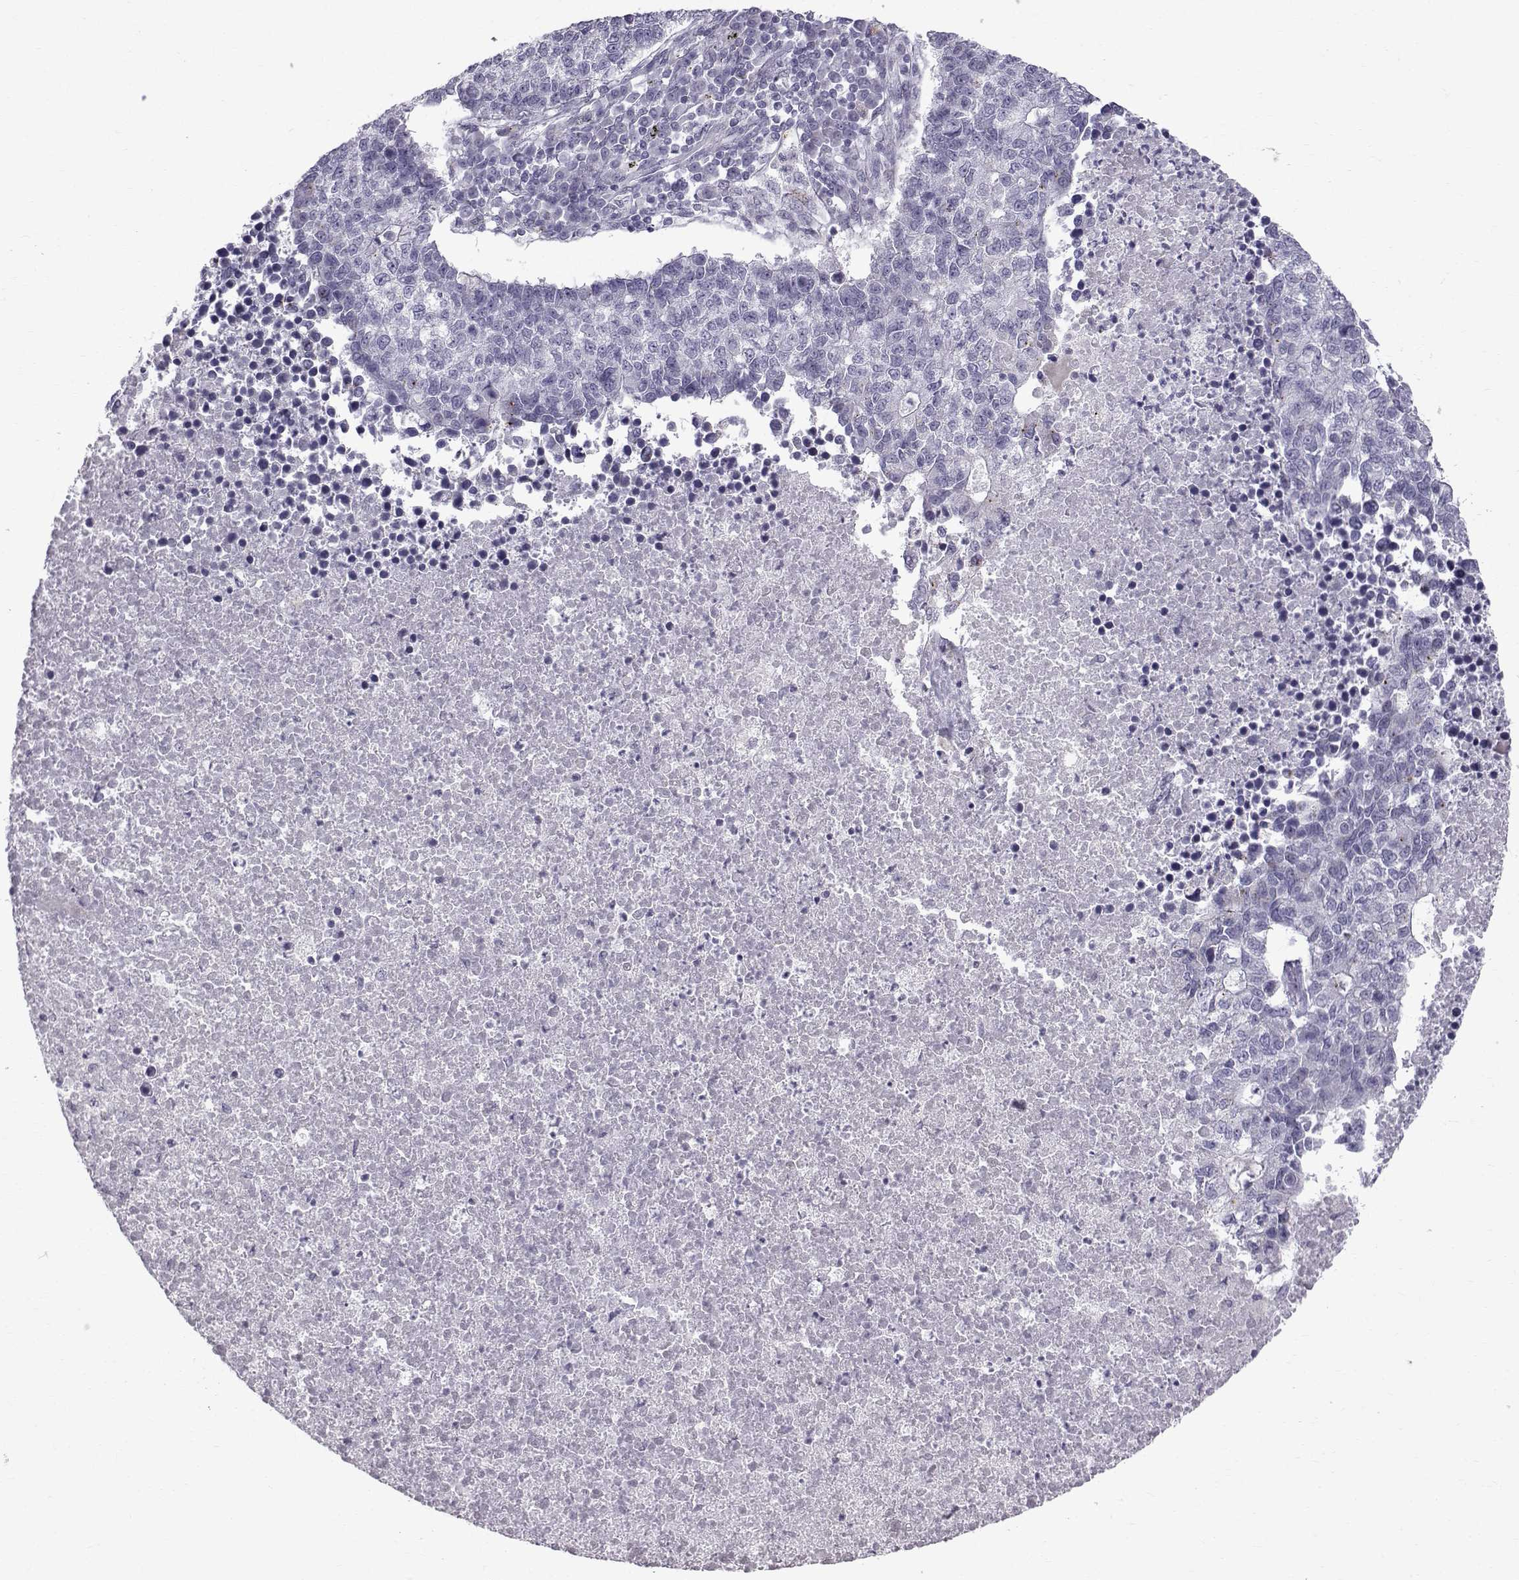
{"staining": {"intensity": "negative", "quantity": "none", "location": "none"}, "tissue": "lung cancer", "cell_type": "Tumor cells", "image_type": "cancer", "snomed": [{"axis": "morphology", "description": "Adenocarcinoma, NOS"}, {"axis": "topography", "description": "Lung"}], "caption": "An immunohistochemistry (IHC) micrograph of lung cancer (adenocarcinoma) is shown. There is no staining in tumor cells of lung cancer (adenocarcinoma). (DAB (3,3'-diaminobenzidine) immunohistochemistry visualized using brightfield microscopy, high magnification).", "gene": "CALCR", "patient": {"sex": "male", "age": 57}}